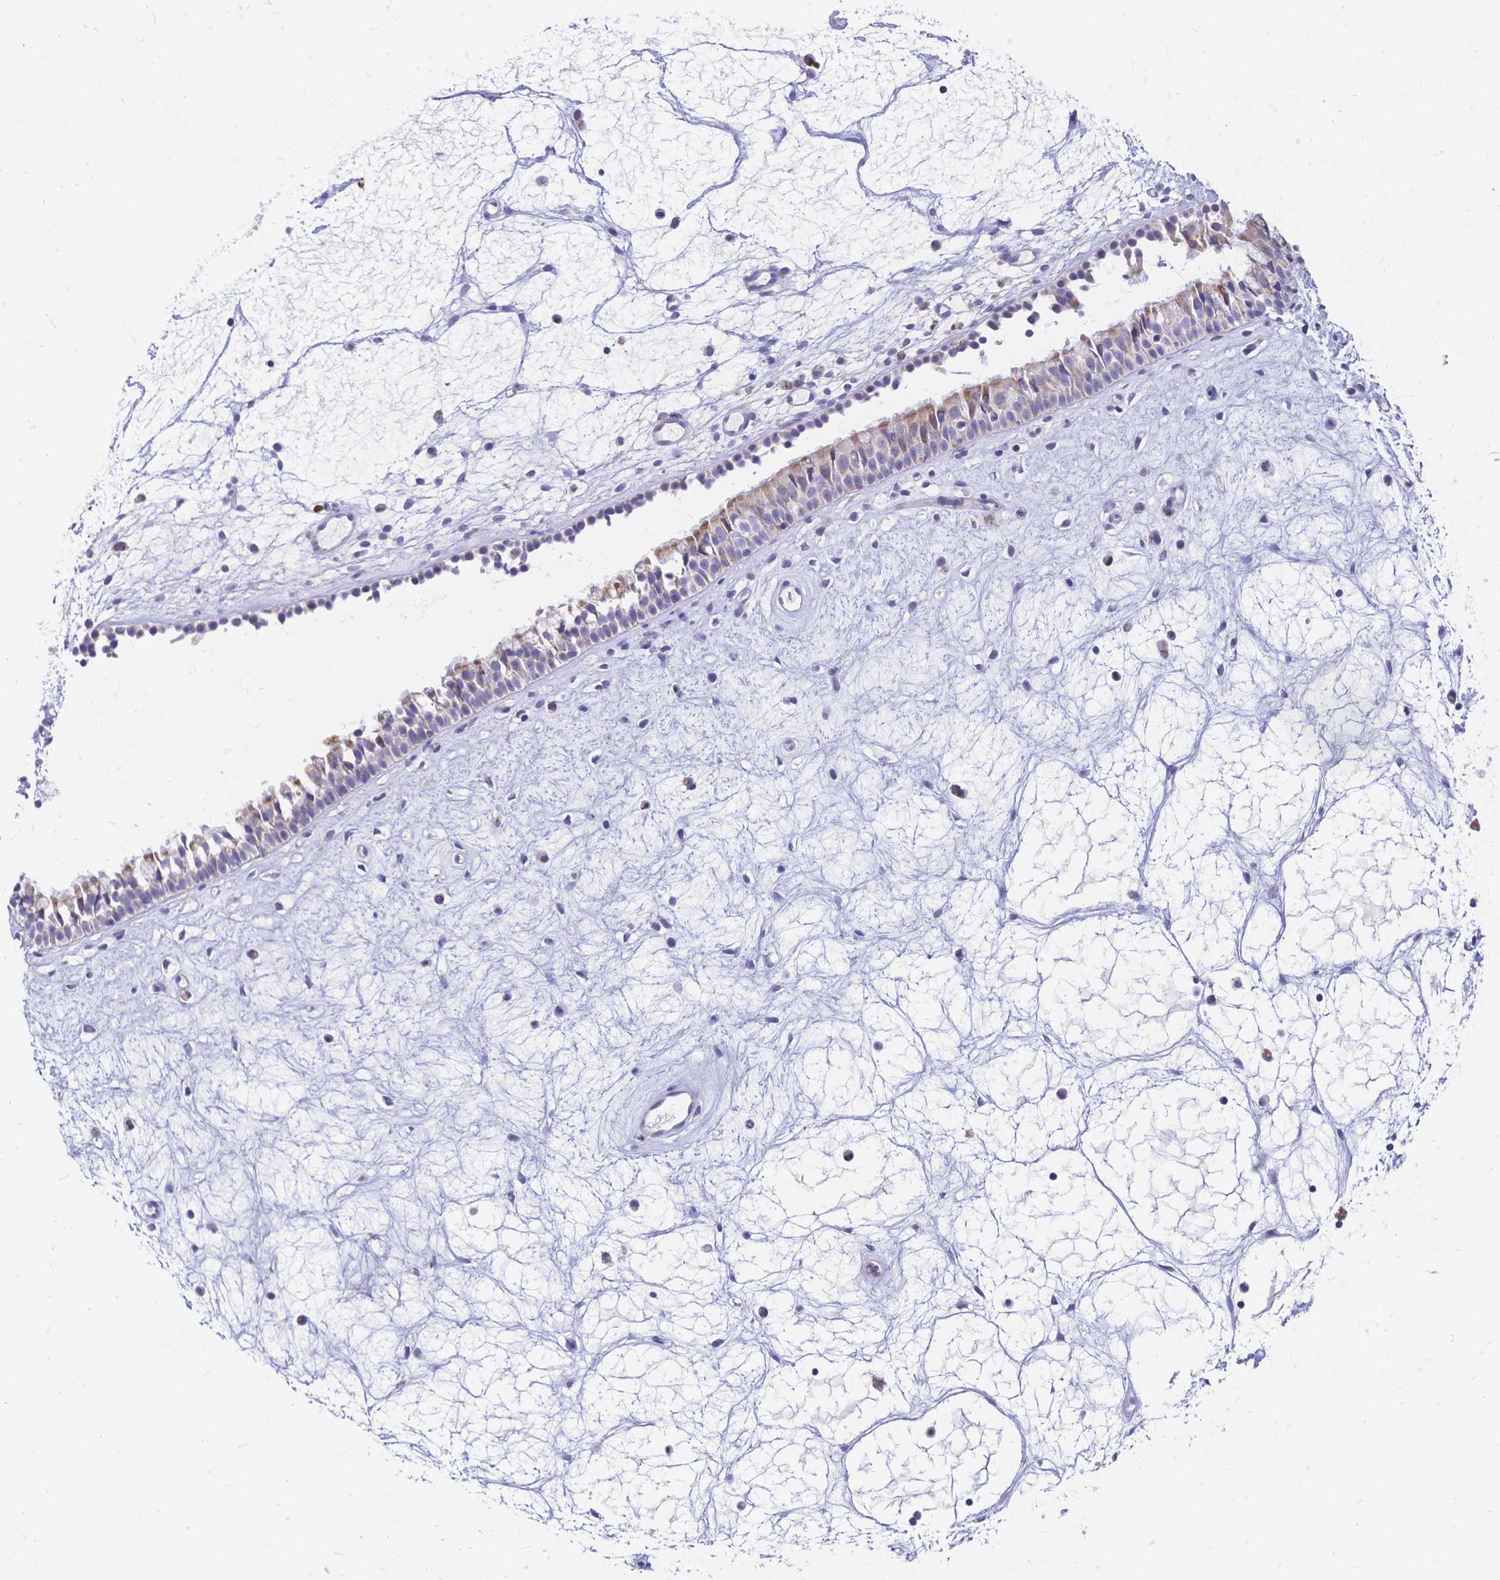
{"staining": {"intensity": "weak", "quantity": "25%-75%", "location": "cytoplasmic/membranous"}, "tissue": "nasopharynx", "cell_type": "Respiratory epithelial cells", "image_type": "normal", "snomed": [{"axis": "morphology", "description": "Normal tissue, NOS"}, {"axis": "topography", "description": "Nasopharynx"}], "caption": "Immunohistochemistry (IHC) photomicrograph of unremarkable nasopharynx: nasopharynx stained using IHC demonstrates low levels of weak protein expression localized specifically in the cytoplasmic/membranous of respiratory epithelial cells, appearing as a cytoplasmic/membranous brown color.", "gene": "CLEC18A", "patient": {"sex": "male", "age": 69}}